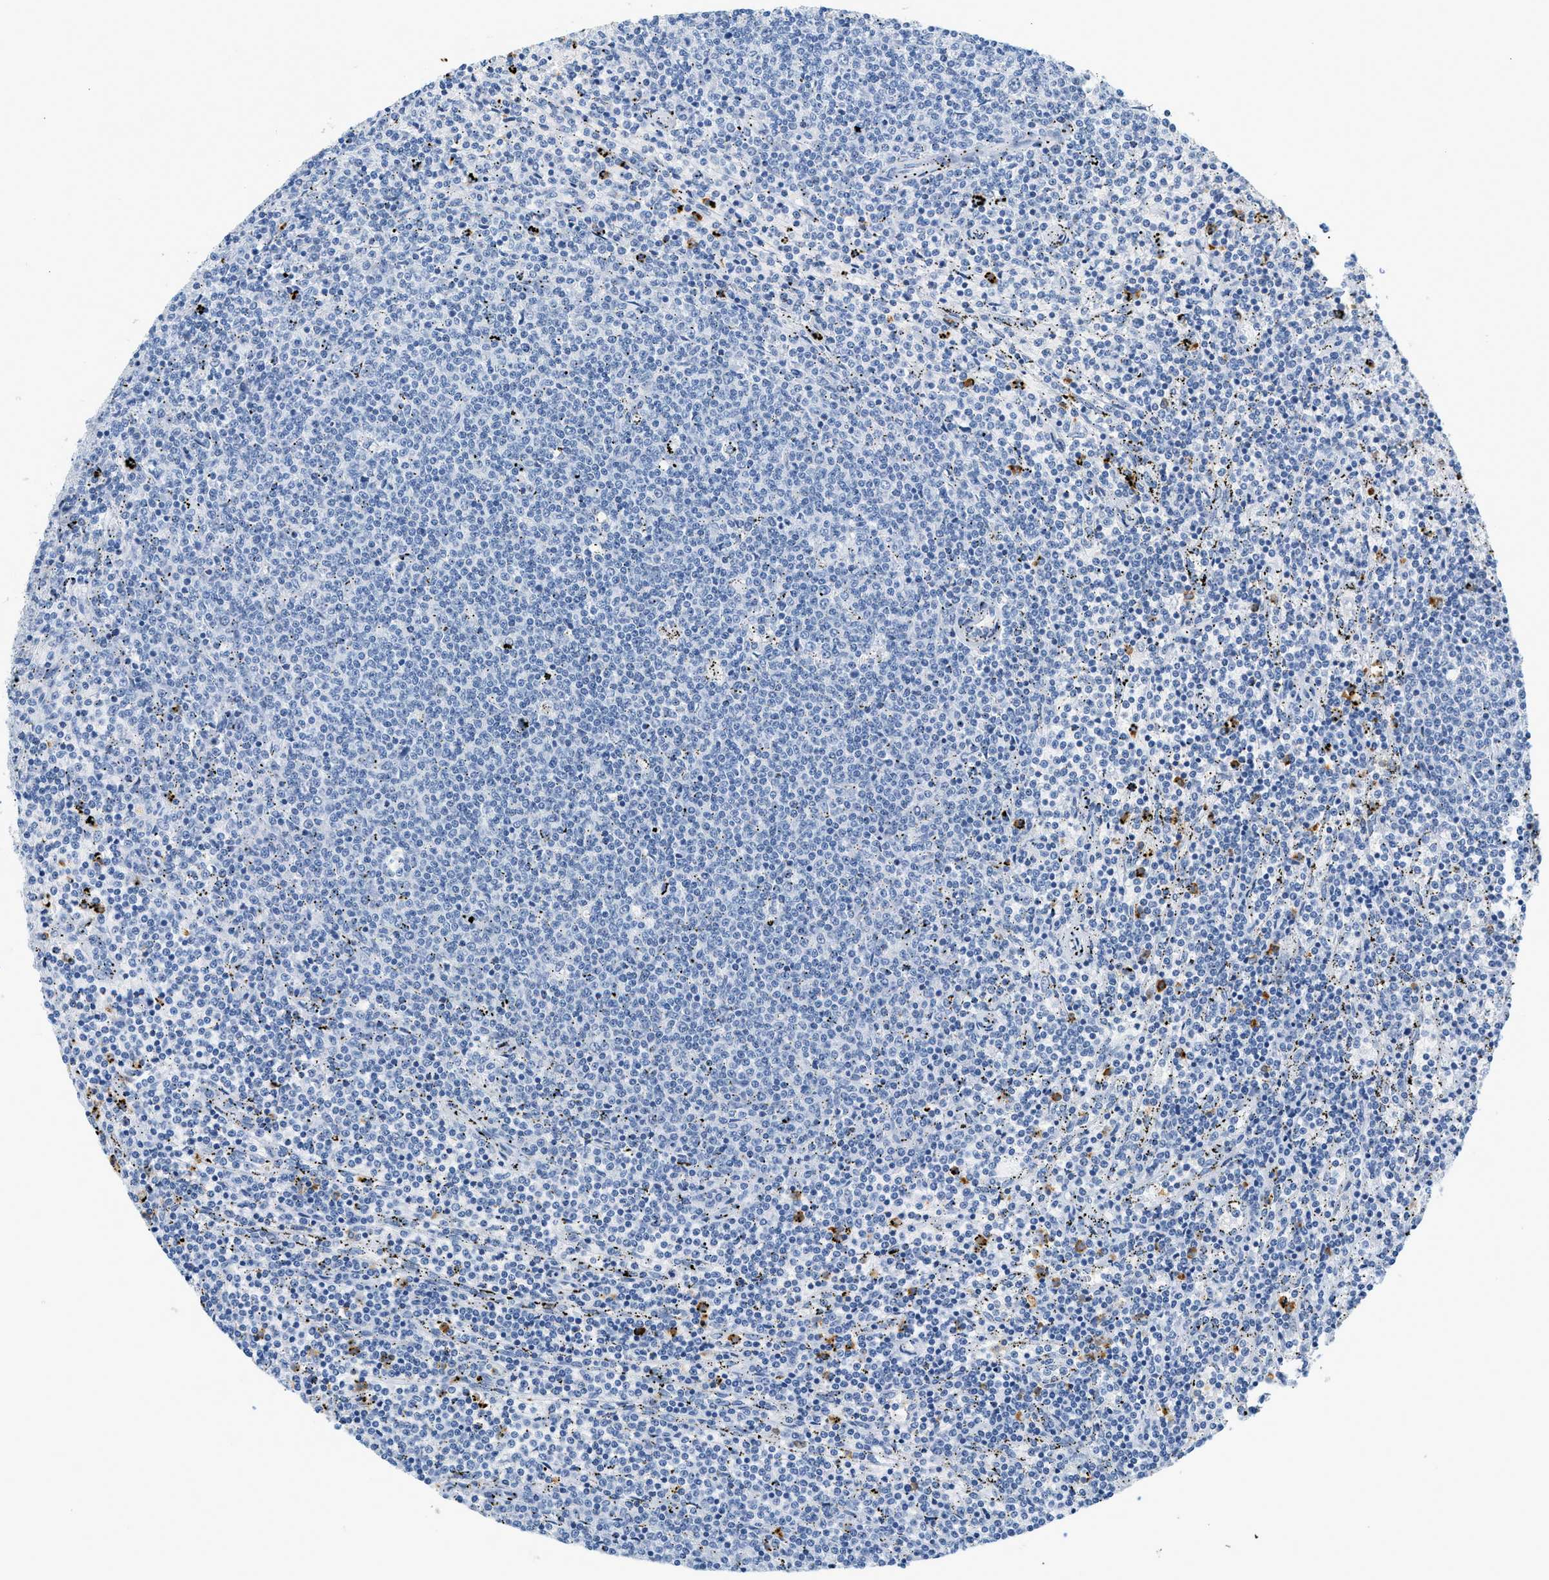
{"staining": {"intensity": "negative", "quantity": "none", "location": "none"}, "tissue": "lymphoma", "cell_type": "Tumor cells", "image_type": "cancer", "snomed": [{"axis": "morphology", "description": "Malignant lymphoma, non-Hodgkin's type, Low grade"}, {"axis": "topography", "description": "Spleen"}], "caption": "Human malignant lymphoma, non-Hodgkin's type (low-grade) stained for a protein using IHC exhibits no positivity in tumor cells.", "gene": "LCN2", "patient": {"sex": "female", "age": 50}}